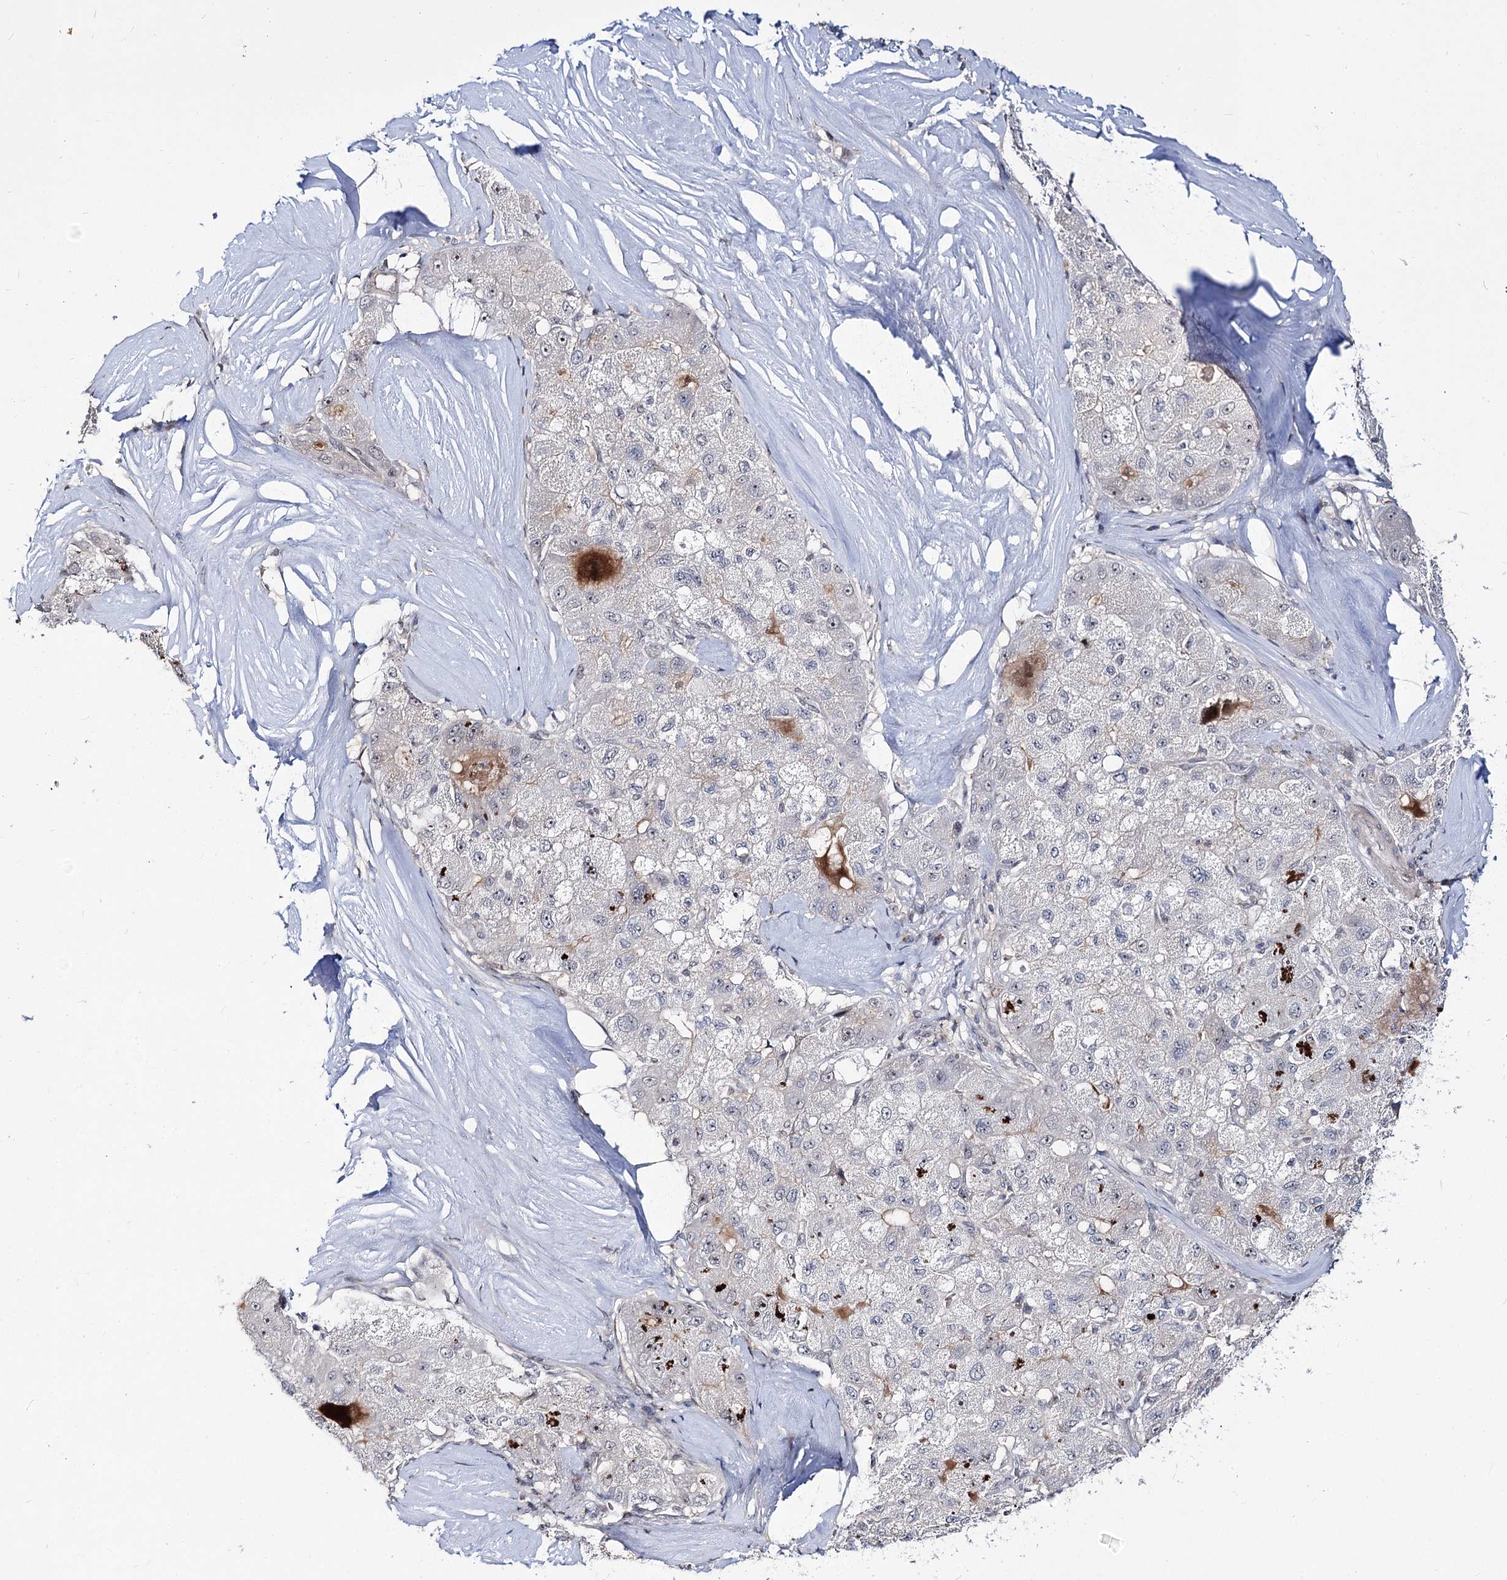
{"staining": {"intensity": "negative", "quantity": "none", "location": "none"}, "tissue": "liver cancer", "cell_type": "Tumor cells", "image_type": "cancer", "snomed": [{"axis": "morphology", "description": "Carcinoma, Hepatocellular, NOS"}, {"axis": "topography", "description": "Liver"}], "caption": "Tumor cells show no significant protein positivity in hepatocellular carcinoma (liver).", "gene": "RRP9", "patient": {"sex": "male", "age": 80}}